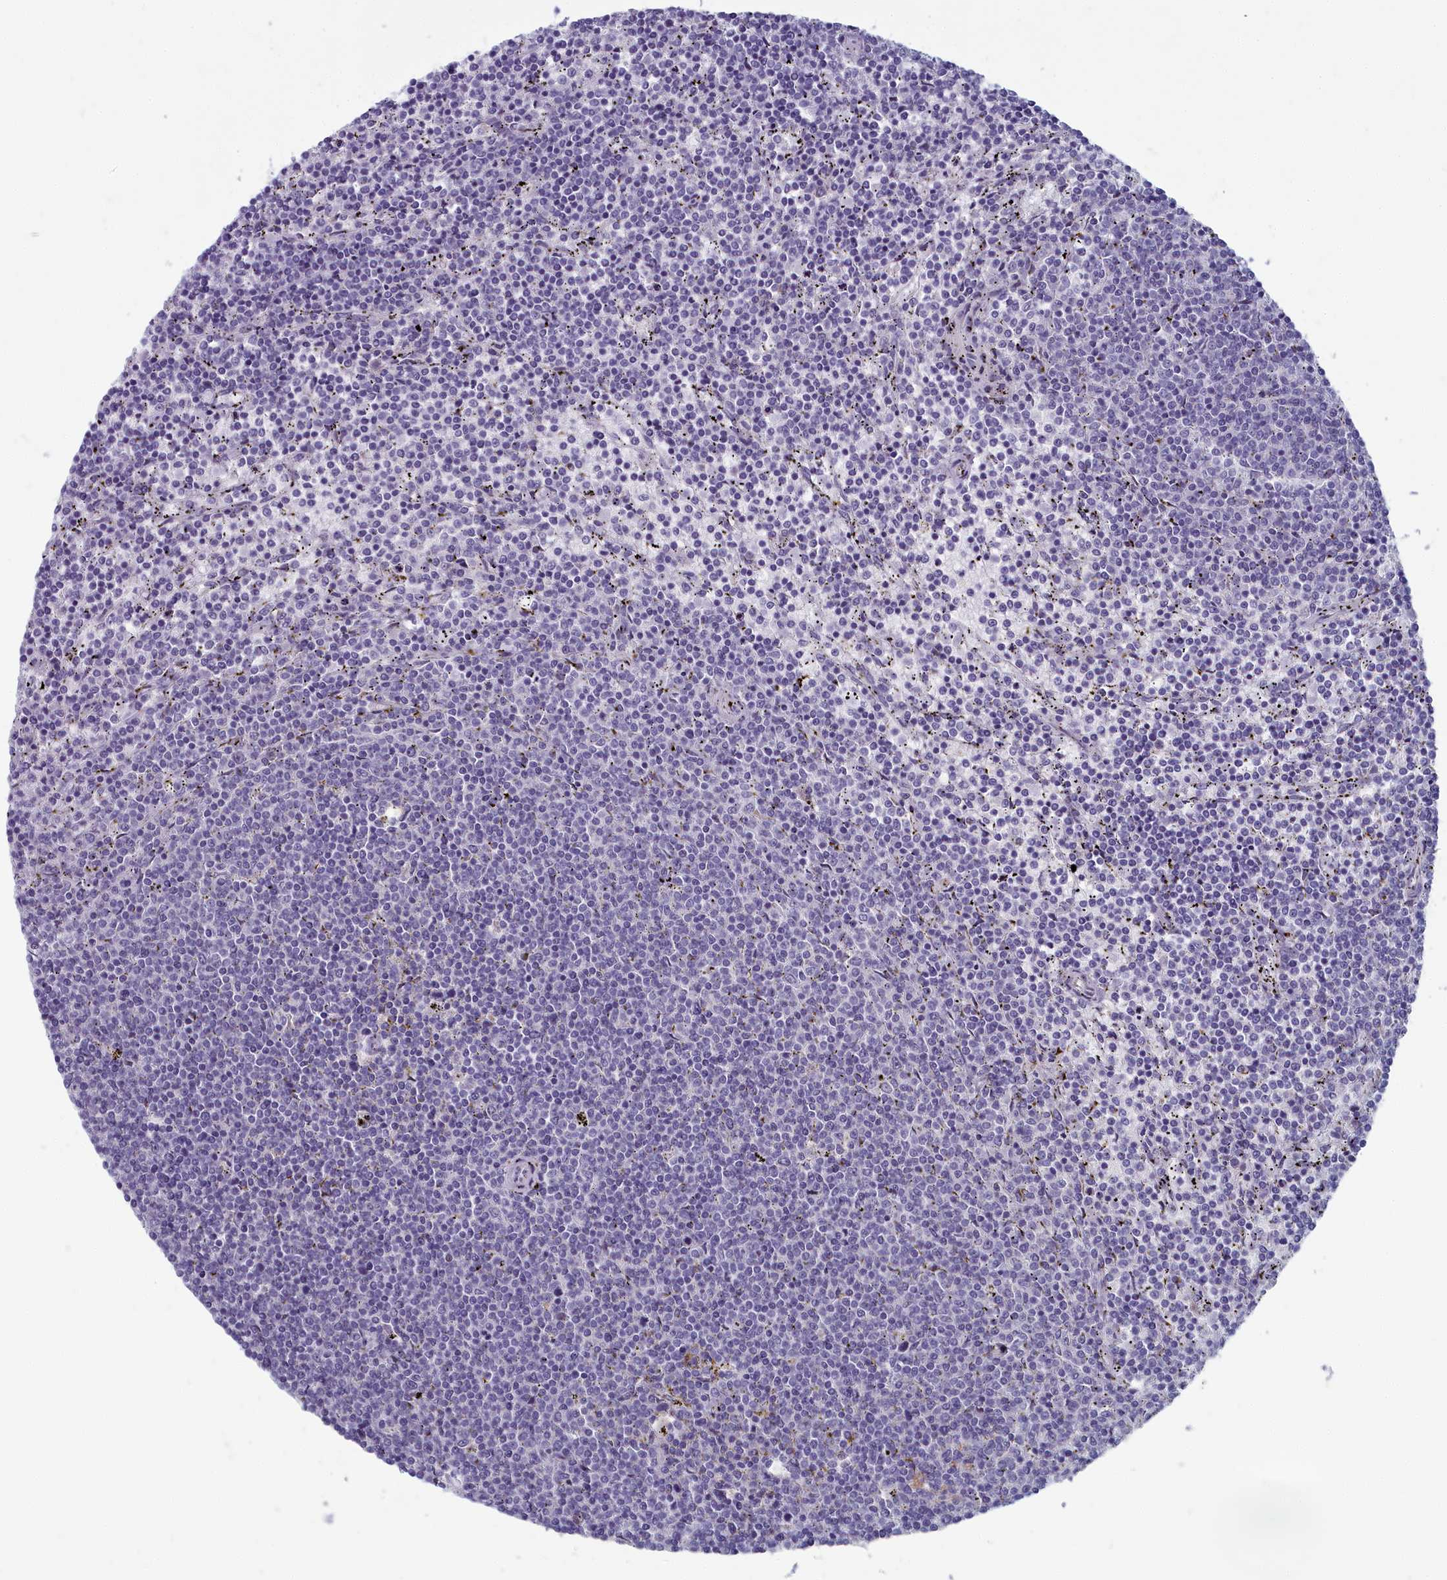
{"staining": {"intensity": "negative", "quantity": "none", "location": "none"}, "tissue": "lymphoma", "cell_type": "Tumor cells", "image_type": "cancer", "snomed": [{"axis": "morphology", "description": "Malignant lymphoma, non-Hodgkin's type, Low grade"}, {"axis": "topography", "description": "Spleen"}], "caption": "Micrograph shows no protein staining in tumor cells of lymphoma tissue.", "gene": "INSYN2A", "patient": {"sex": "female", "age": 50}}